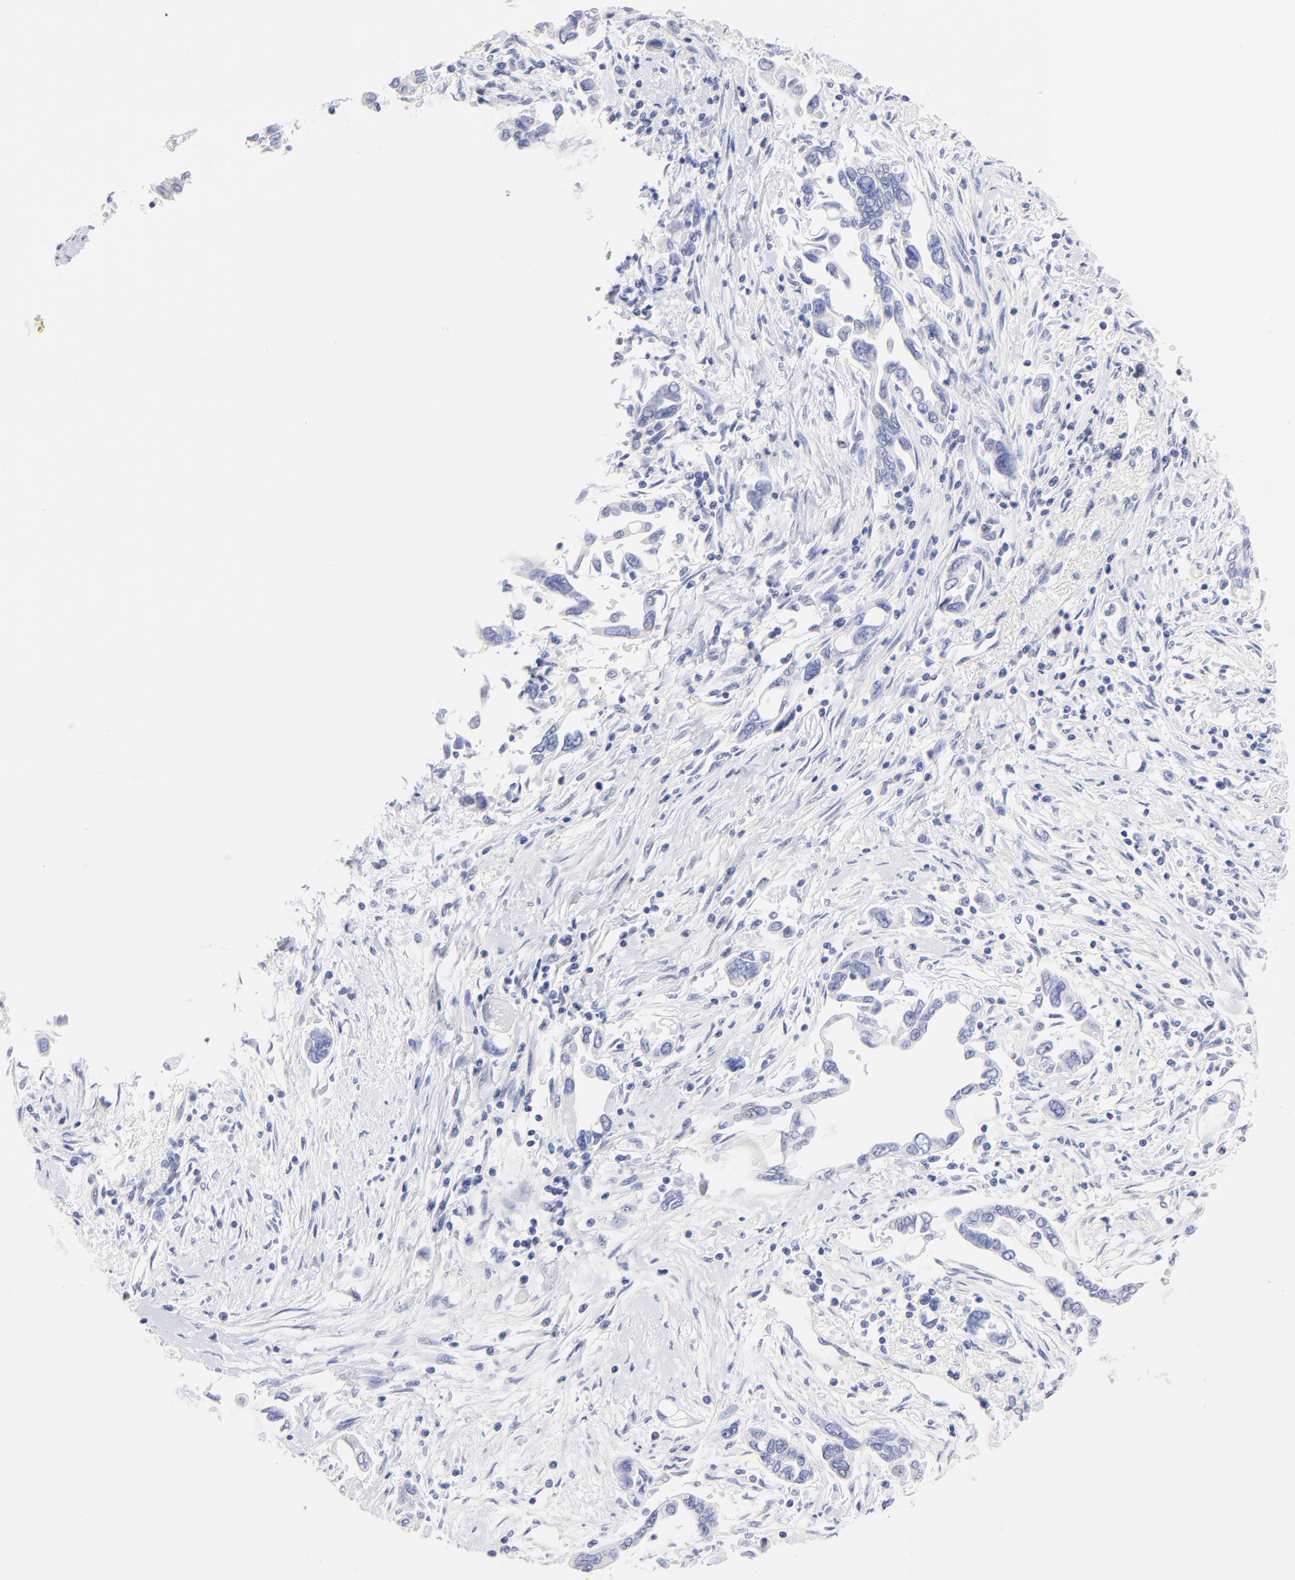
{"staining": {"intensity": "negative", "quantity": "none", "location": "none"}, "tissue": "pancreatic cancer", "cell_type": "Tumor cells", "image_type": "cancer", "snomed": [{"axis": "morphology", "description": "Adenocarcinoma, NOS"}, {"axis": "topography", "description": "Pancreas"}], "caption": "Immunohistochemistry of pancreatic cancer (adenocarcinoma) exhibits no expression in tumor cells.", "gene": "CFAP57", "patient": {"sex": "female", "age": 57}}